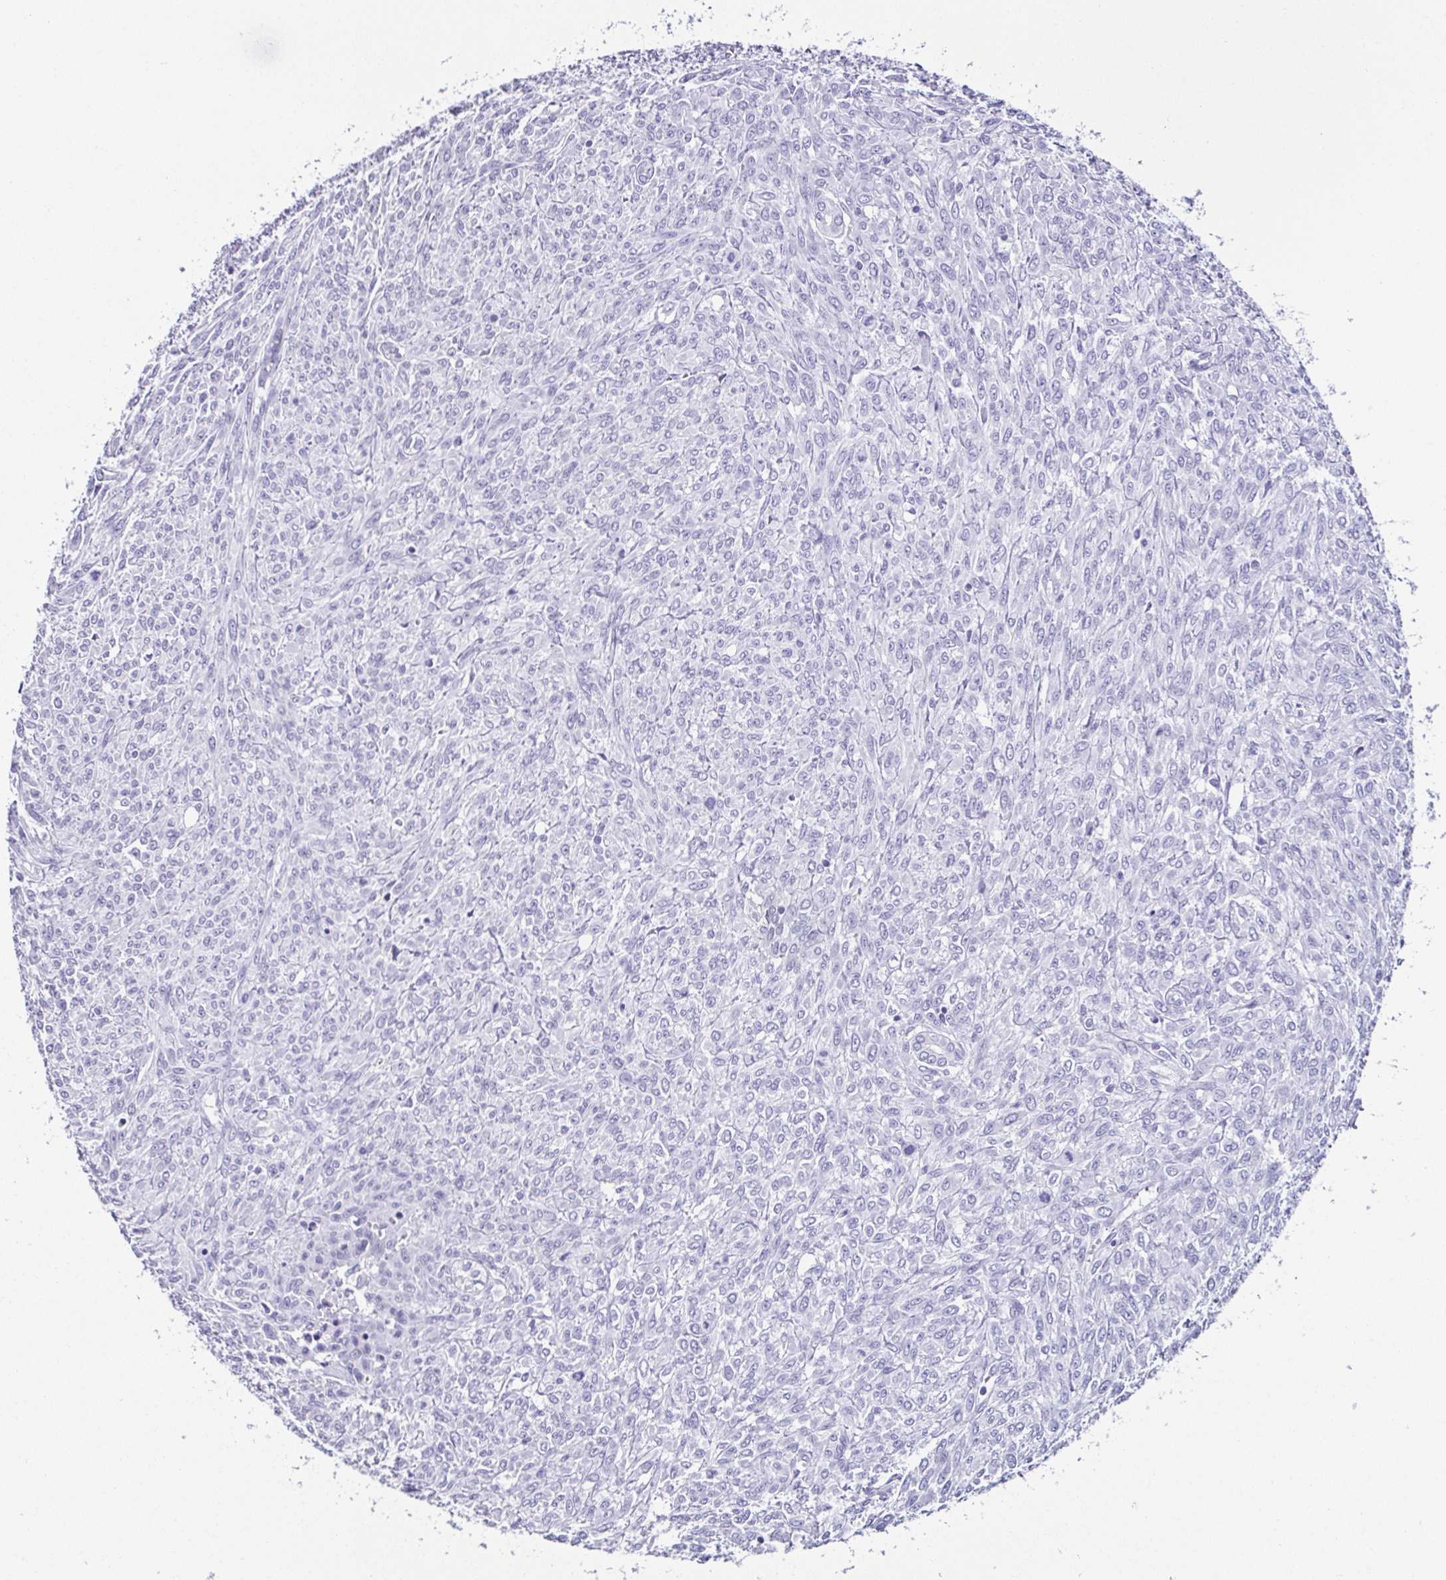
{"staining": {"intensity": "negative", "quantity": "none", "location": "none"}, "tissue": "renal cancer", "cell_type": "Tumor cells", "image_type": "cancer", "snomed": [{"axis": "morphology", "description": "Adenocarcinoma, NOS"}, {"axis": "topography", "description": "Kidney"}], "caption": "Immunohistochemistry (IHC) micrograph of neoplastic tissue: adenocarcinoma (renal) stained with DAB shows no significant protein staining in tumor cells. Nuclei are stained in blue.", "gene": "ESX1", "patient": {"sex": "male", "age": 58}}